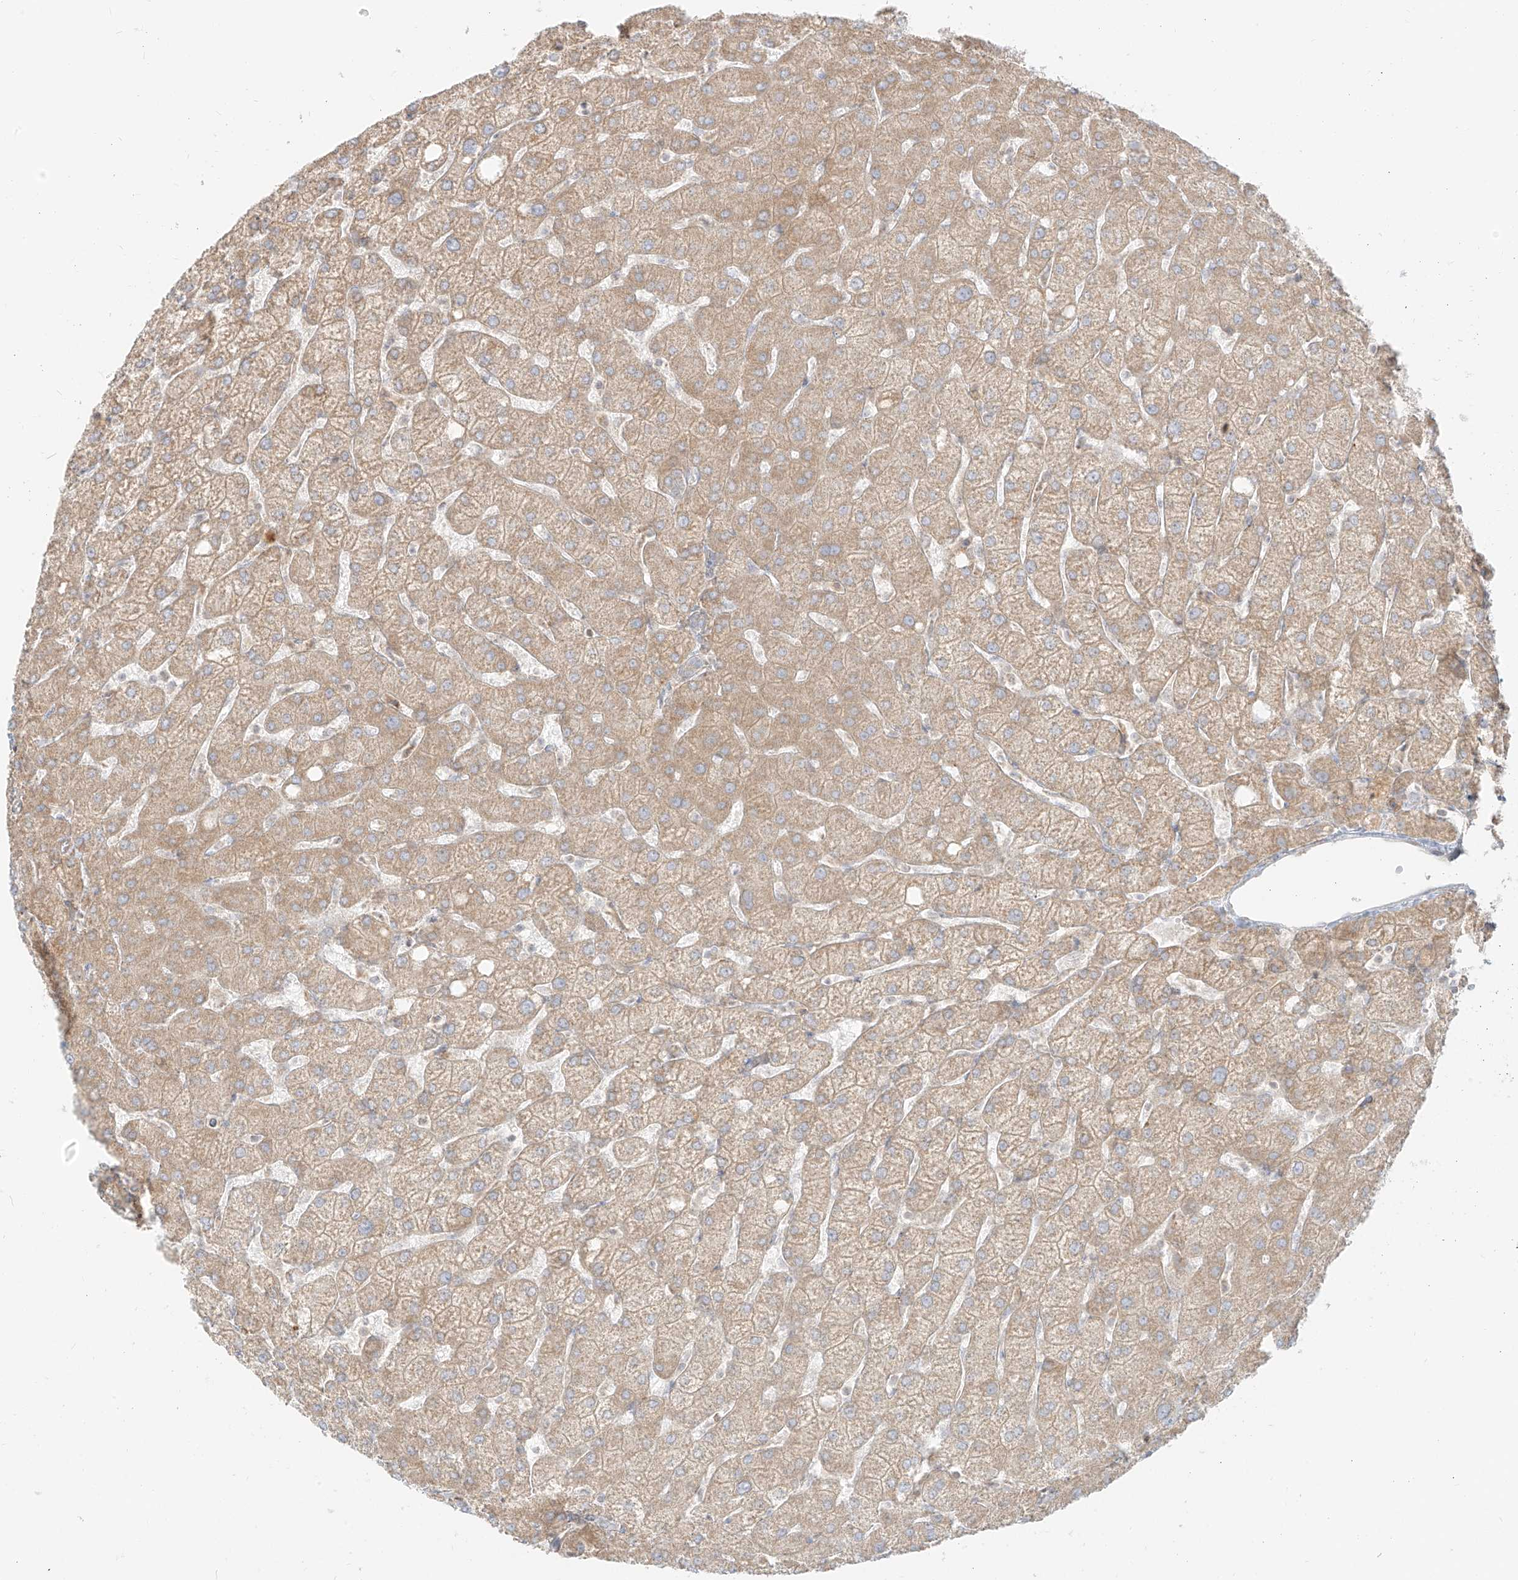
{"staining": {"intensity": "negative", "quantity": "none", "location": "none"}, "tissue": "liver", "cell_type": "Cholangiocytes", "image_type": "normal", "snomed": [{"axis": "morphology", "description": "Normal tissue, NOS"}, {"axis": "topography", "description": "Liver"}], "caption": "Immunohistochemistry image of benign liver: liver stained with DAB reveals no significant protein expression in cholangiocytes. (DAB (3,3'-diaminobenzidine) immunohistochemistry (IHC) visualized using brightfield microscopy, high magnification).", "gene": "ZIM3", "patient": {"sex": "female", "age": 54}}